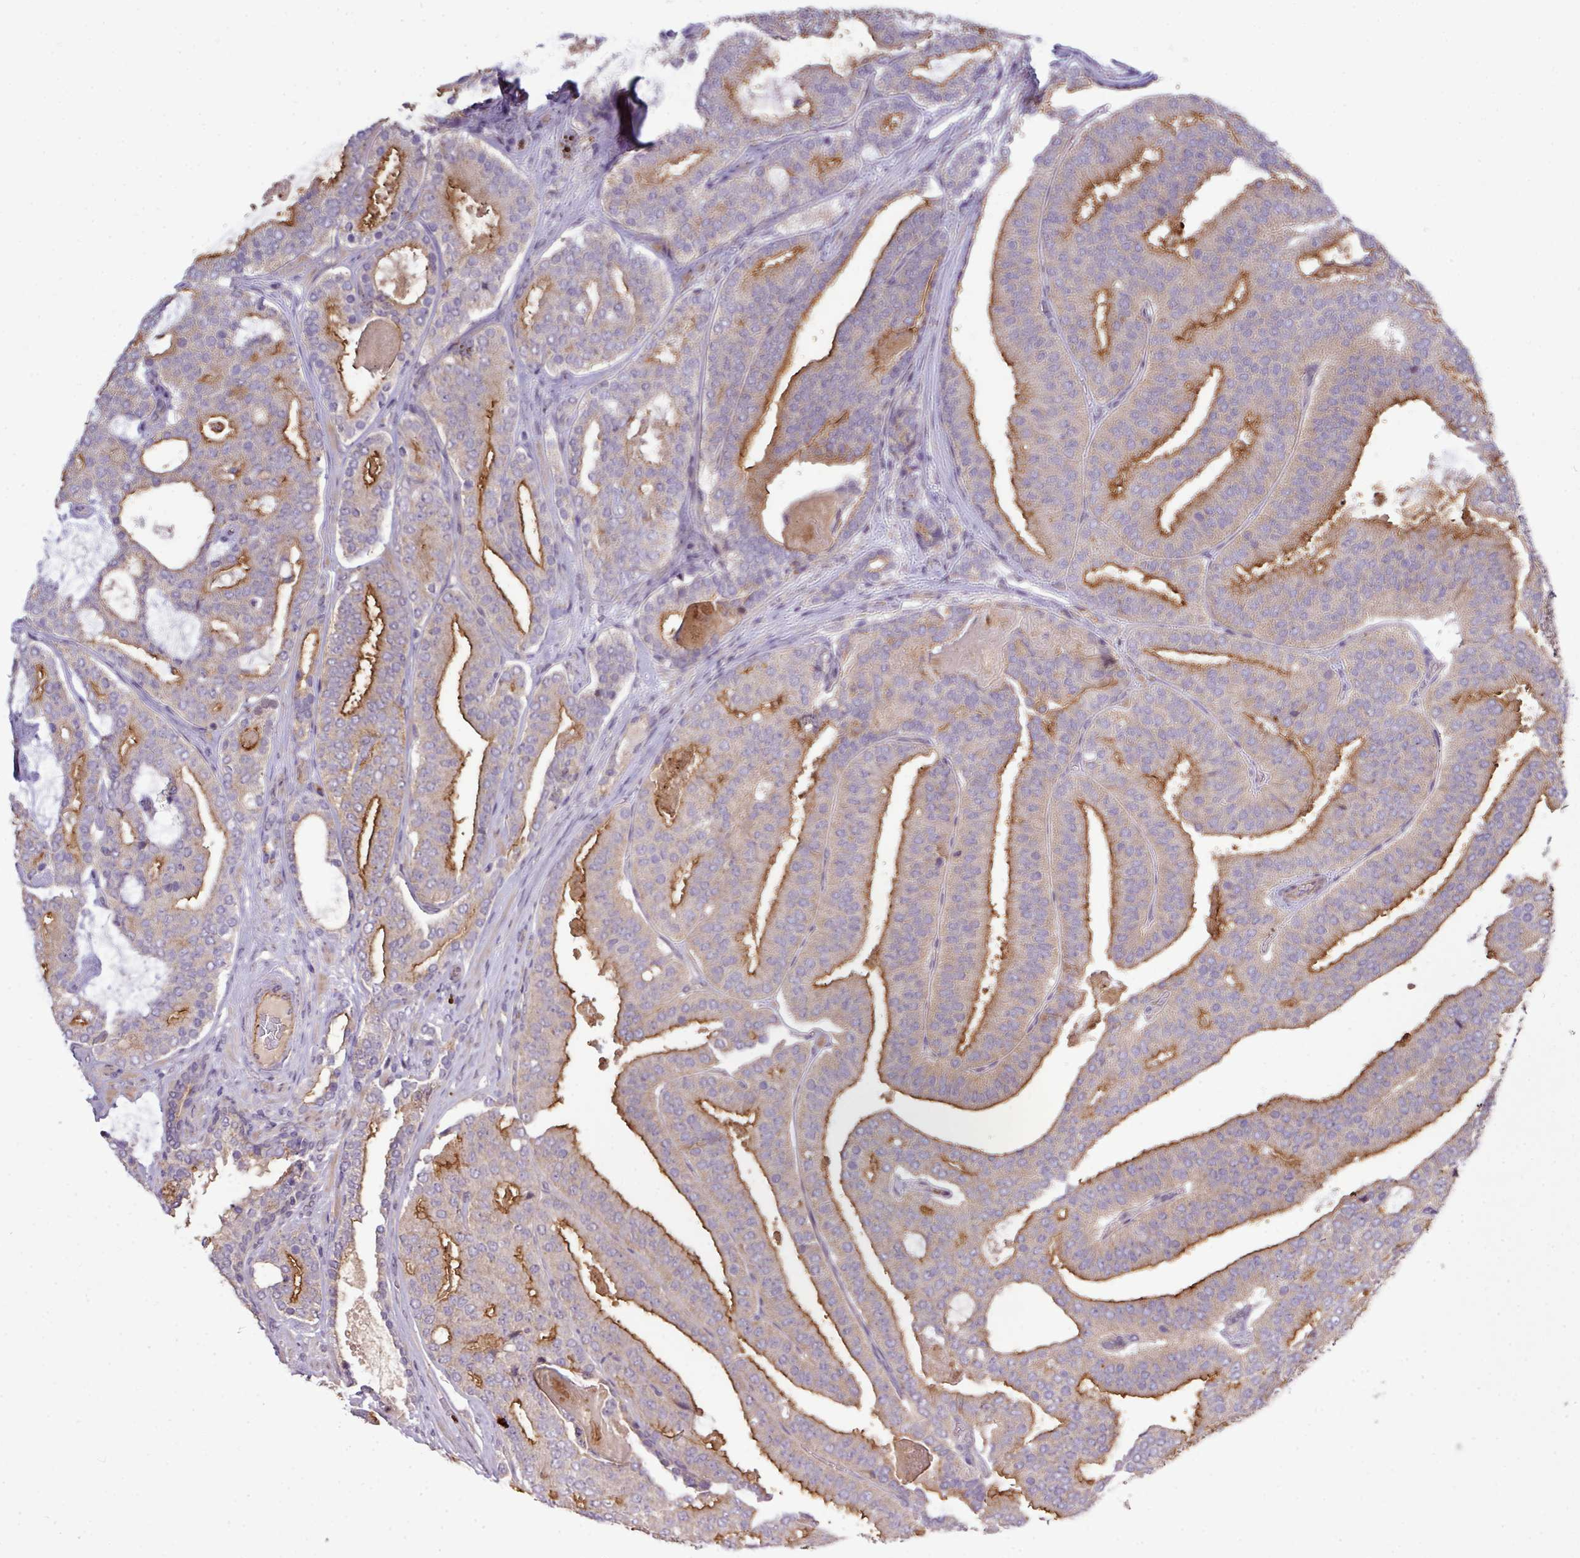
{"staining": {"intensity": "moderate", "quantity": "25%-75%", "location": "cytoplasmic/membranous"}, "tissue": "prostate cancer", "cell_type": "Tumor cells", "image_type": "cancer", "snomed": [{"axis": "morphology", "description": "Adenocarcinoma, High grade"}, {"axis": "topography", "description": "Prostate"}], "caption": "Moderate cytoplasmic/membranous protein positivity is appreciated in about 25%-75% of tumor cells in prostate cancer.", "gene": "PAPLN", "patient": {"sex": "male", "age": 65}}